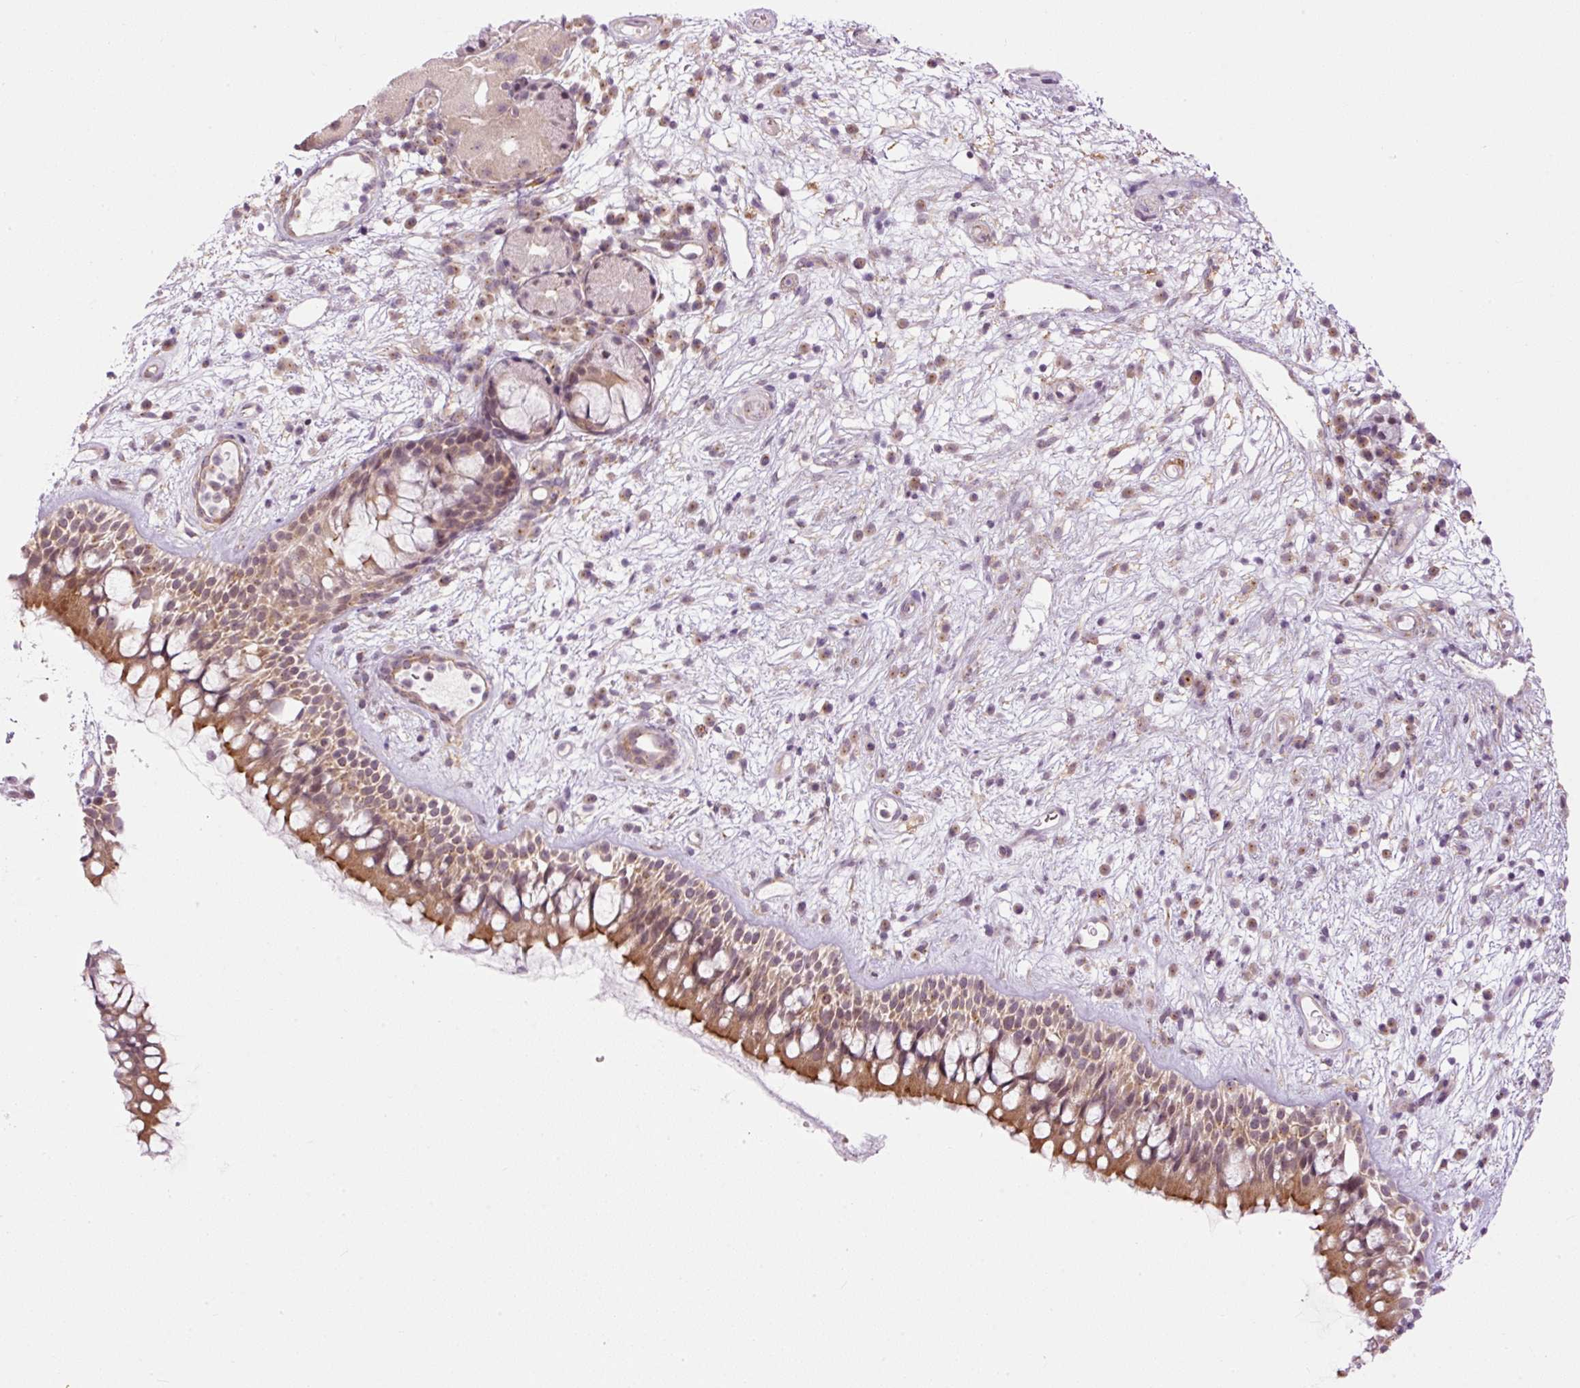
{"staining": {"intensity": "moderate", "quantity": ">75%", "location": "cytoplasmic/membranous"}, "tissue": "nasopharynx", "cell_type": "Respiratory epithelial cells", "image_type": "normal", "snomed": [{"axis": "morphology", "description": "Normal tissue, NOS"}, {"axis": "morphology", "description": "Inflammation, NOS"}, {"axis": "topography", "description": "Nasopharynx"}], "caption": "A brown stain highlights moderate cytoplasmic/membranous staining of a protein in respiratory epithelial cells of normal nasopharynx. (DAB = brown stain, brightfield microscopy at high magnification).", "gene": "MZT2A", "patient": {"sex": "male", "age": 54}}